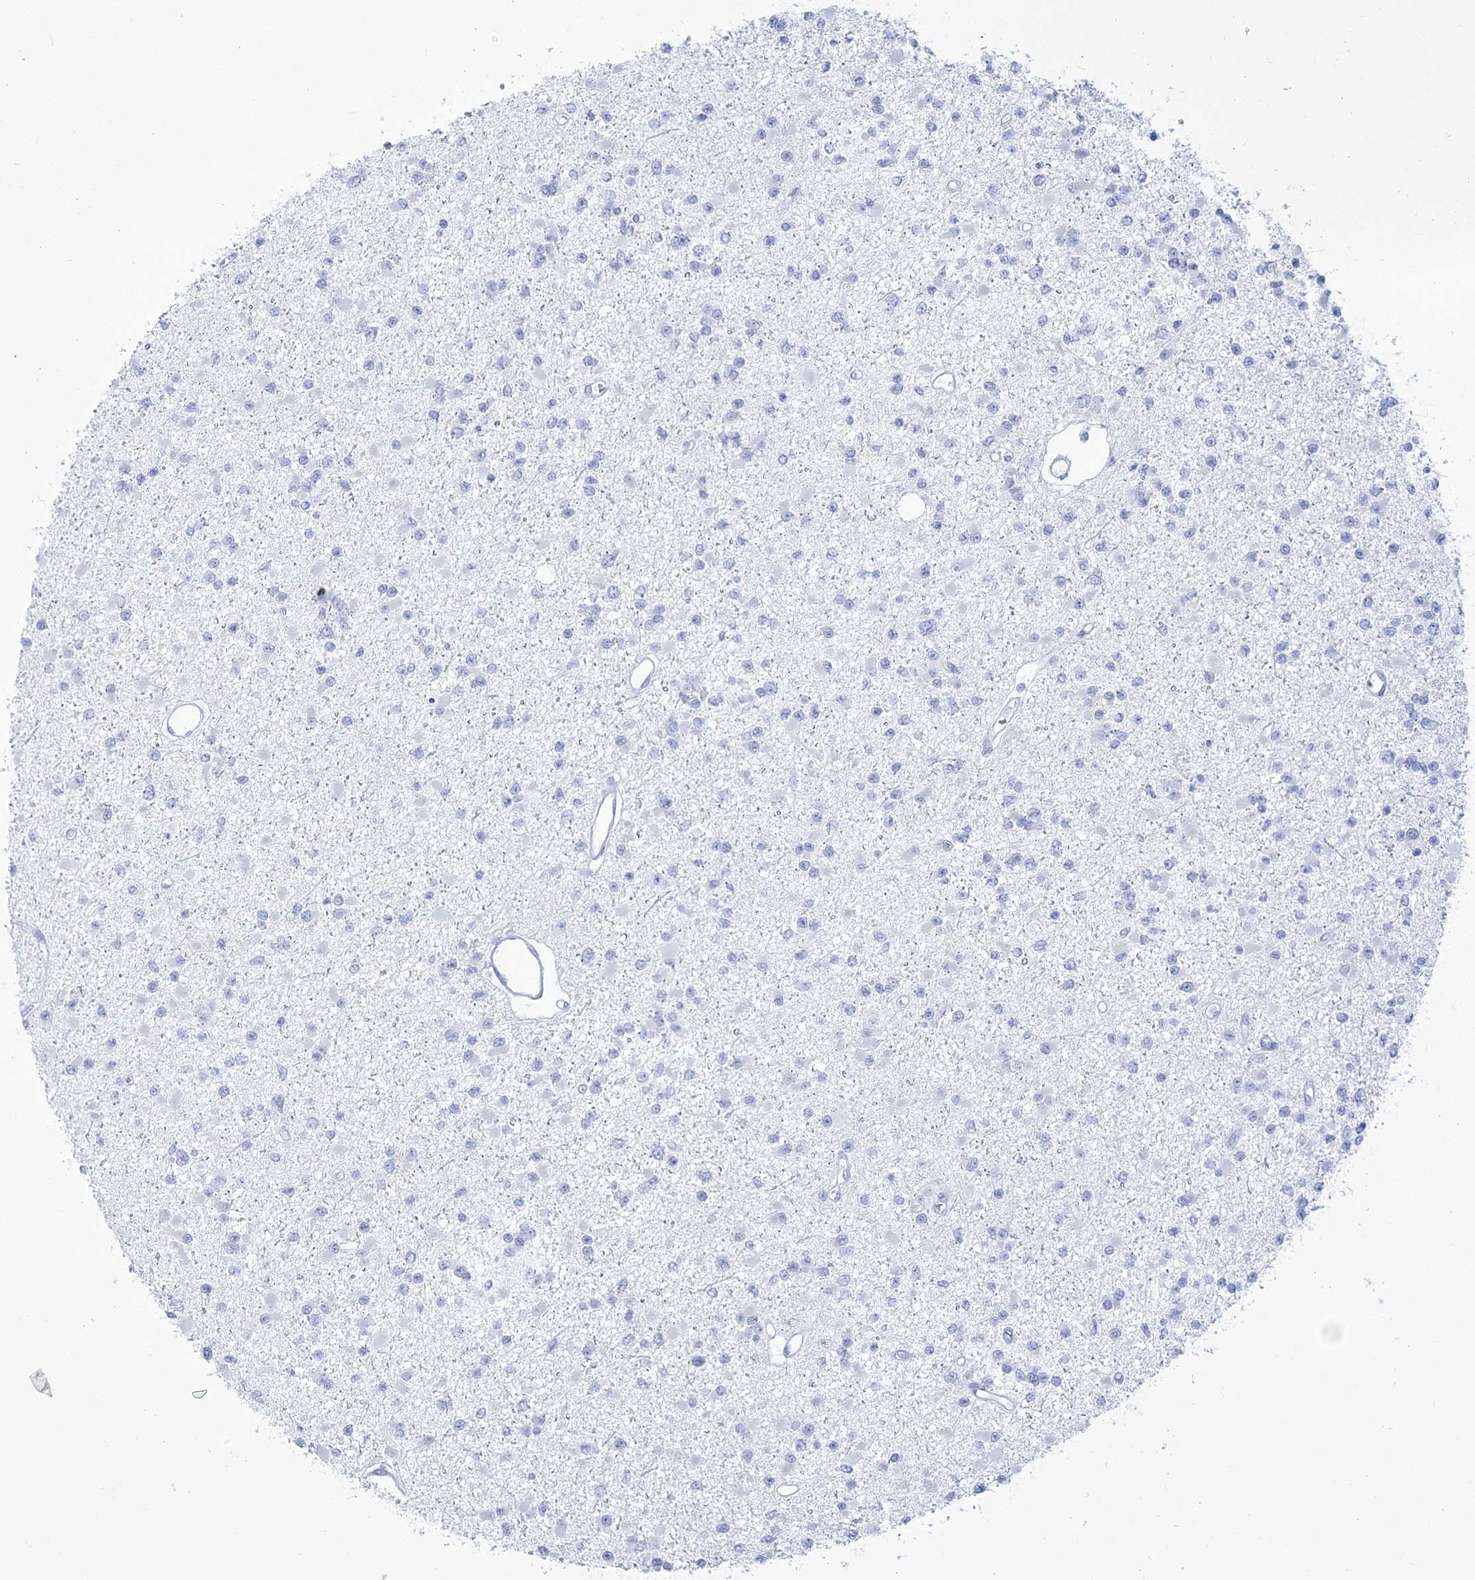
{"staining": {"intensity": "negative", "quantity": "none", "location": "none"}, "tissue": "glioma", "cell_type": "Tumor cells", "image_type": "cancer", "snomed": [{"axis": "morphology", "description": "Glioma, malignant, Low grade"}, {"axis": "topography", "description": "Brain"}], "caption": "Immunohistochemistry (IHC) histopathology image of neoplastic tissue: human glioma stained with DAB exhibits no significant protein positivity in tumor cells.", "gene": "RBP2", "patient": {"sex": "female", "age": 22}}